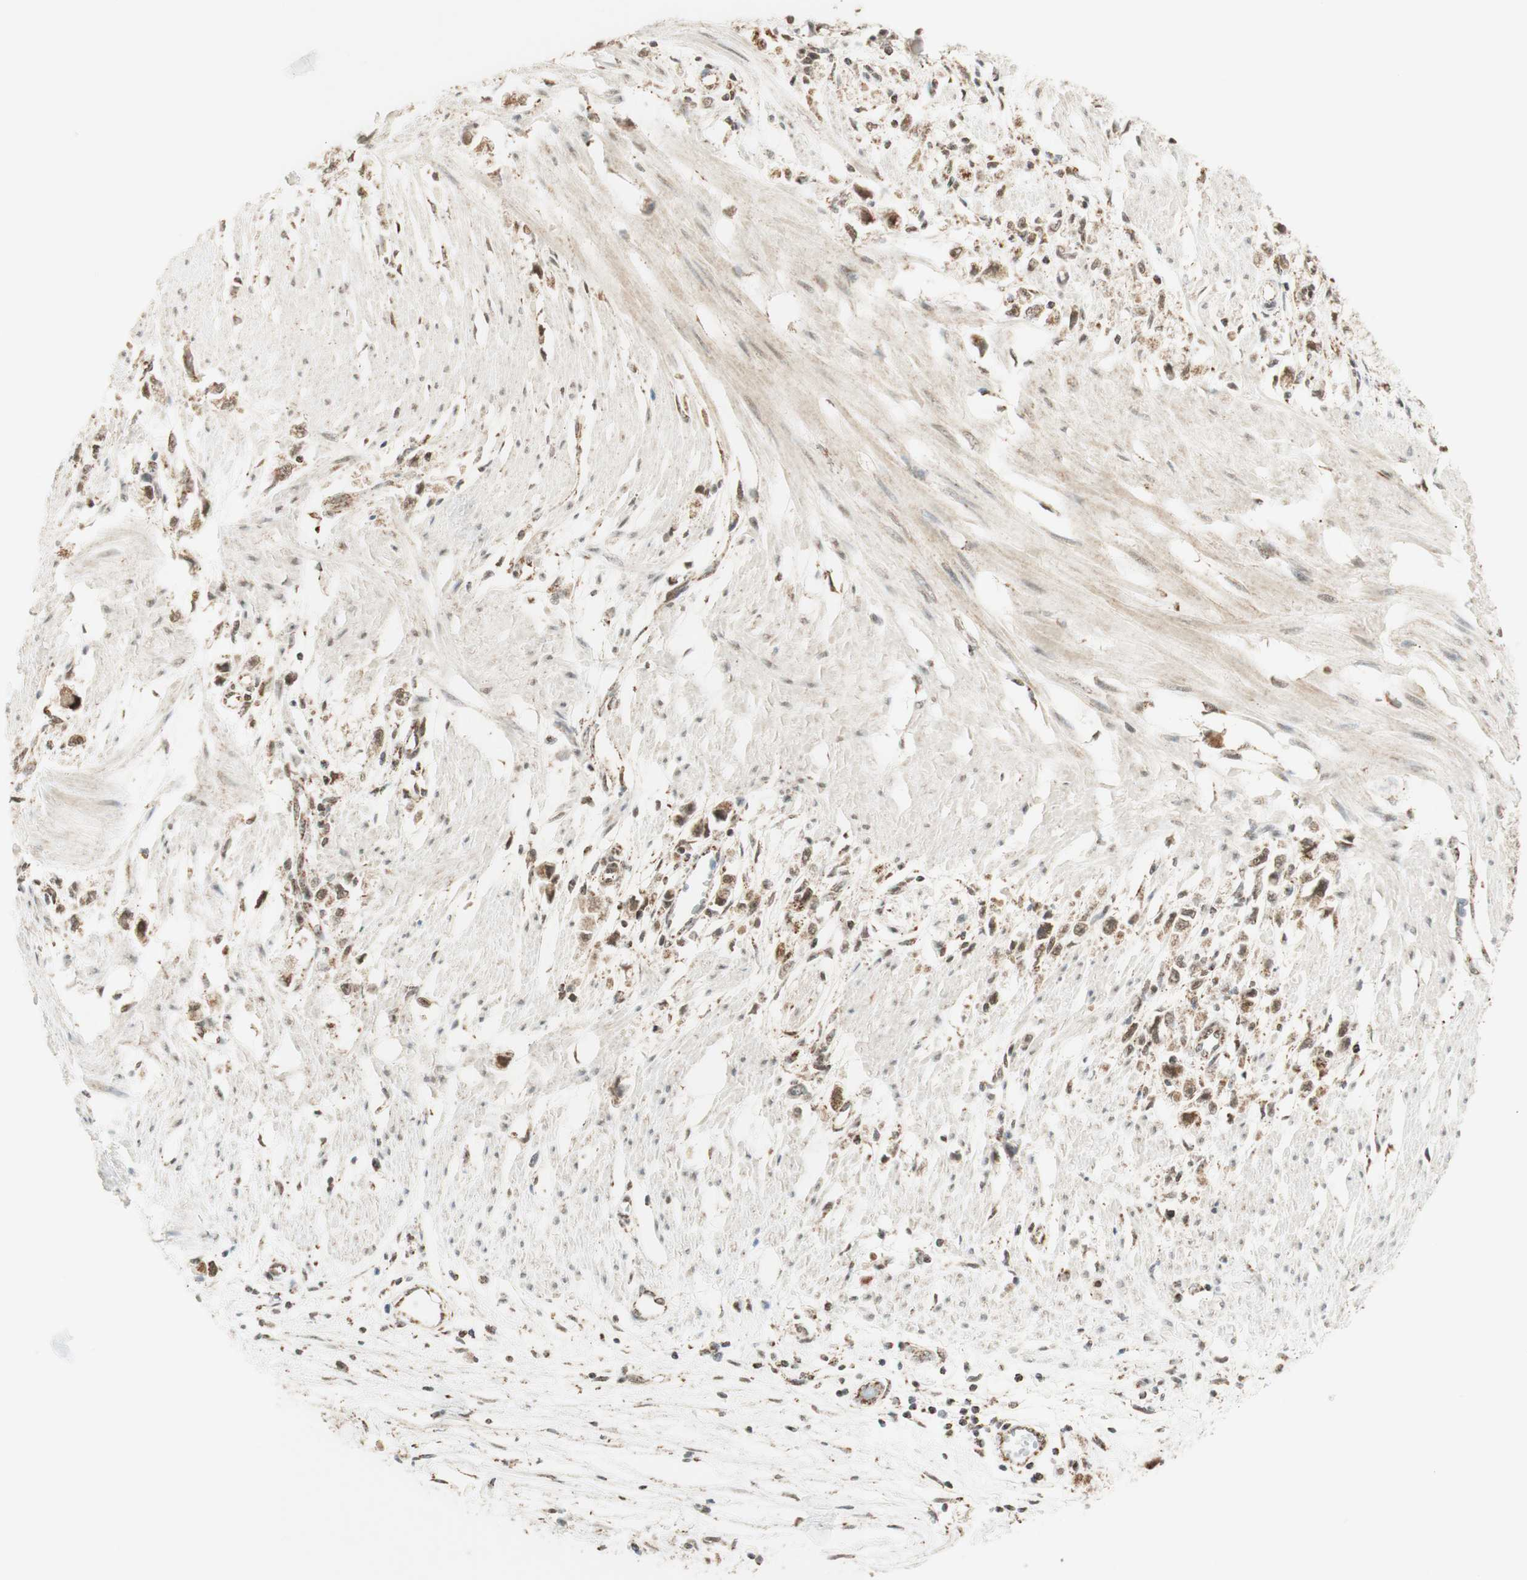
{"staining": {"intensity": "moderate", "quantity": ">75%", "location": "nuclear"}, "tissue": "stomach cancer", "cell_type": "Tumor cells", "image_type": "cancer", "snomed": [{"axis": "morphology", "description": "Adenocarcinoma, NOS"}, {"axis": "topography", "description": "Stomach"}], "caption": "Protein staining of adenocarcinoma (stomach) tissue reveals moderate nuclear positivity in about >75% of tumor cells. (IHC, brightfield microscopy, high magnification).", "gene": "ZNF782", "patient": {"sex": "female", "age": 59}}